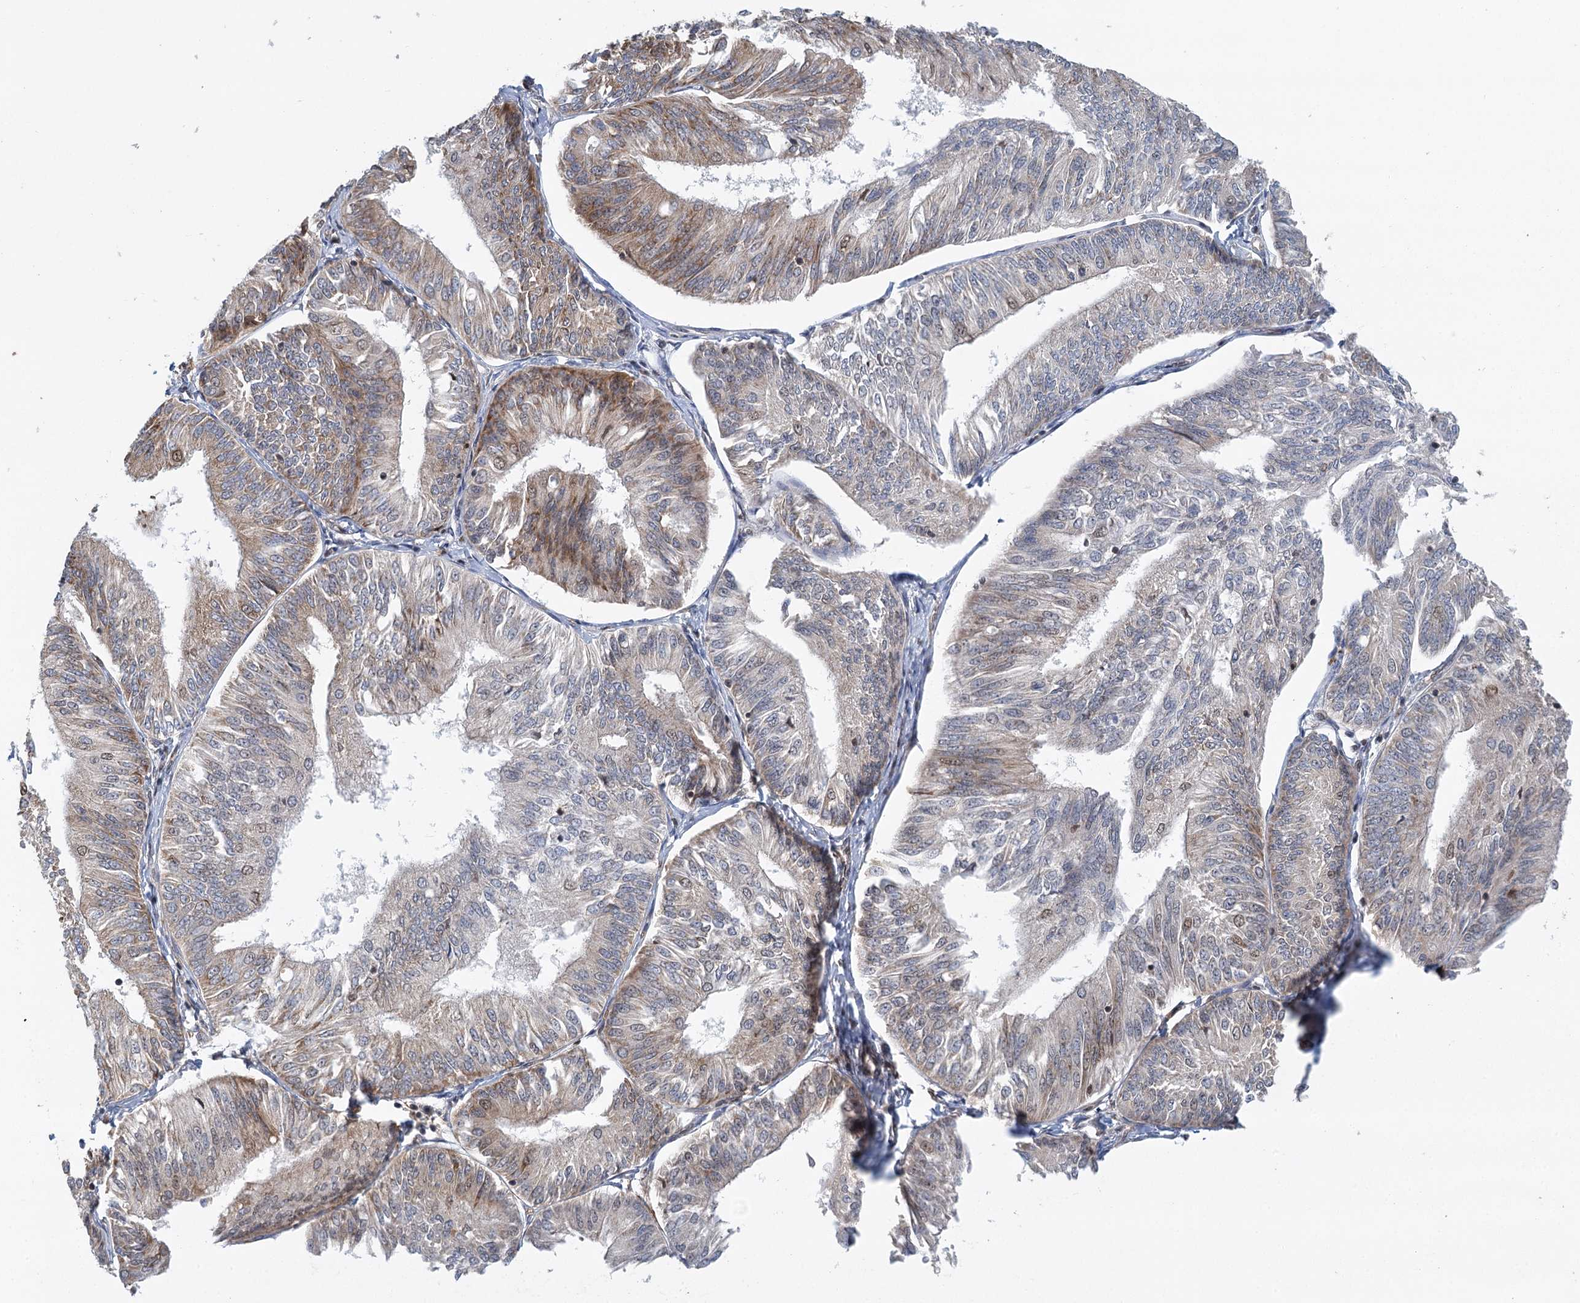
{"staining": {"intensity": "moderate", "quantity": "<25%", "location": "cytoplasmic/membranous,nuclear"}, "tissue": "endometrial cancer", "cell_type": "Tumor cells", "image_type": "cancer", "snomed": [{"axis": "morphology", "description": "Adenocarcinoma, NOS"}, {"axis": "topography", "description": "Endometrium"}], "caption": "Immunohistochemistry (IHC) image of neoplastic tissue: adenocarcinoma (endometrial) stained using immunohistochemistry exhibits low levels of moderate protein expression localized specifically in the cytoplasmic/membranous and nuclear of tumor cells, appearing as a cytoplasmic/membranous and nuclear brown color.", "gene": "GPATCH11", "patient": {"sex": "female", "age": 58}}